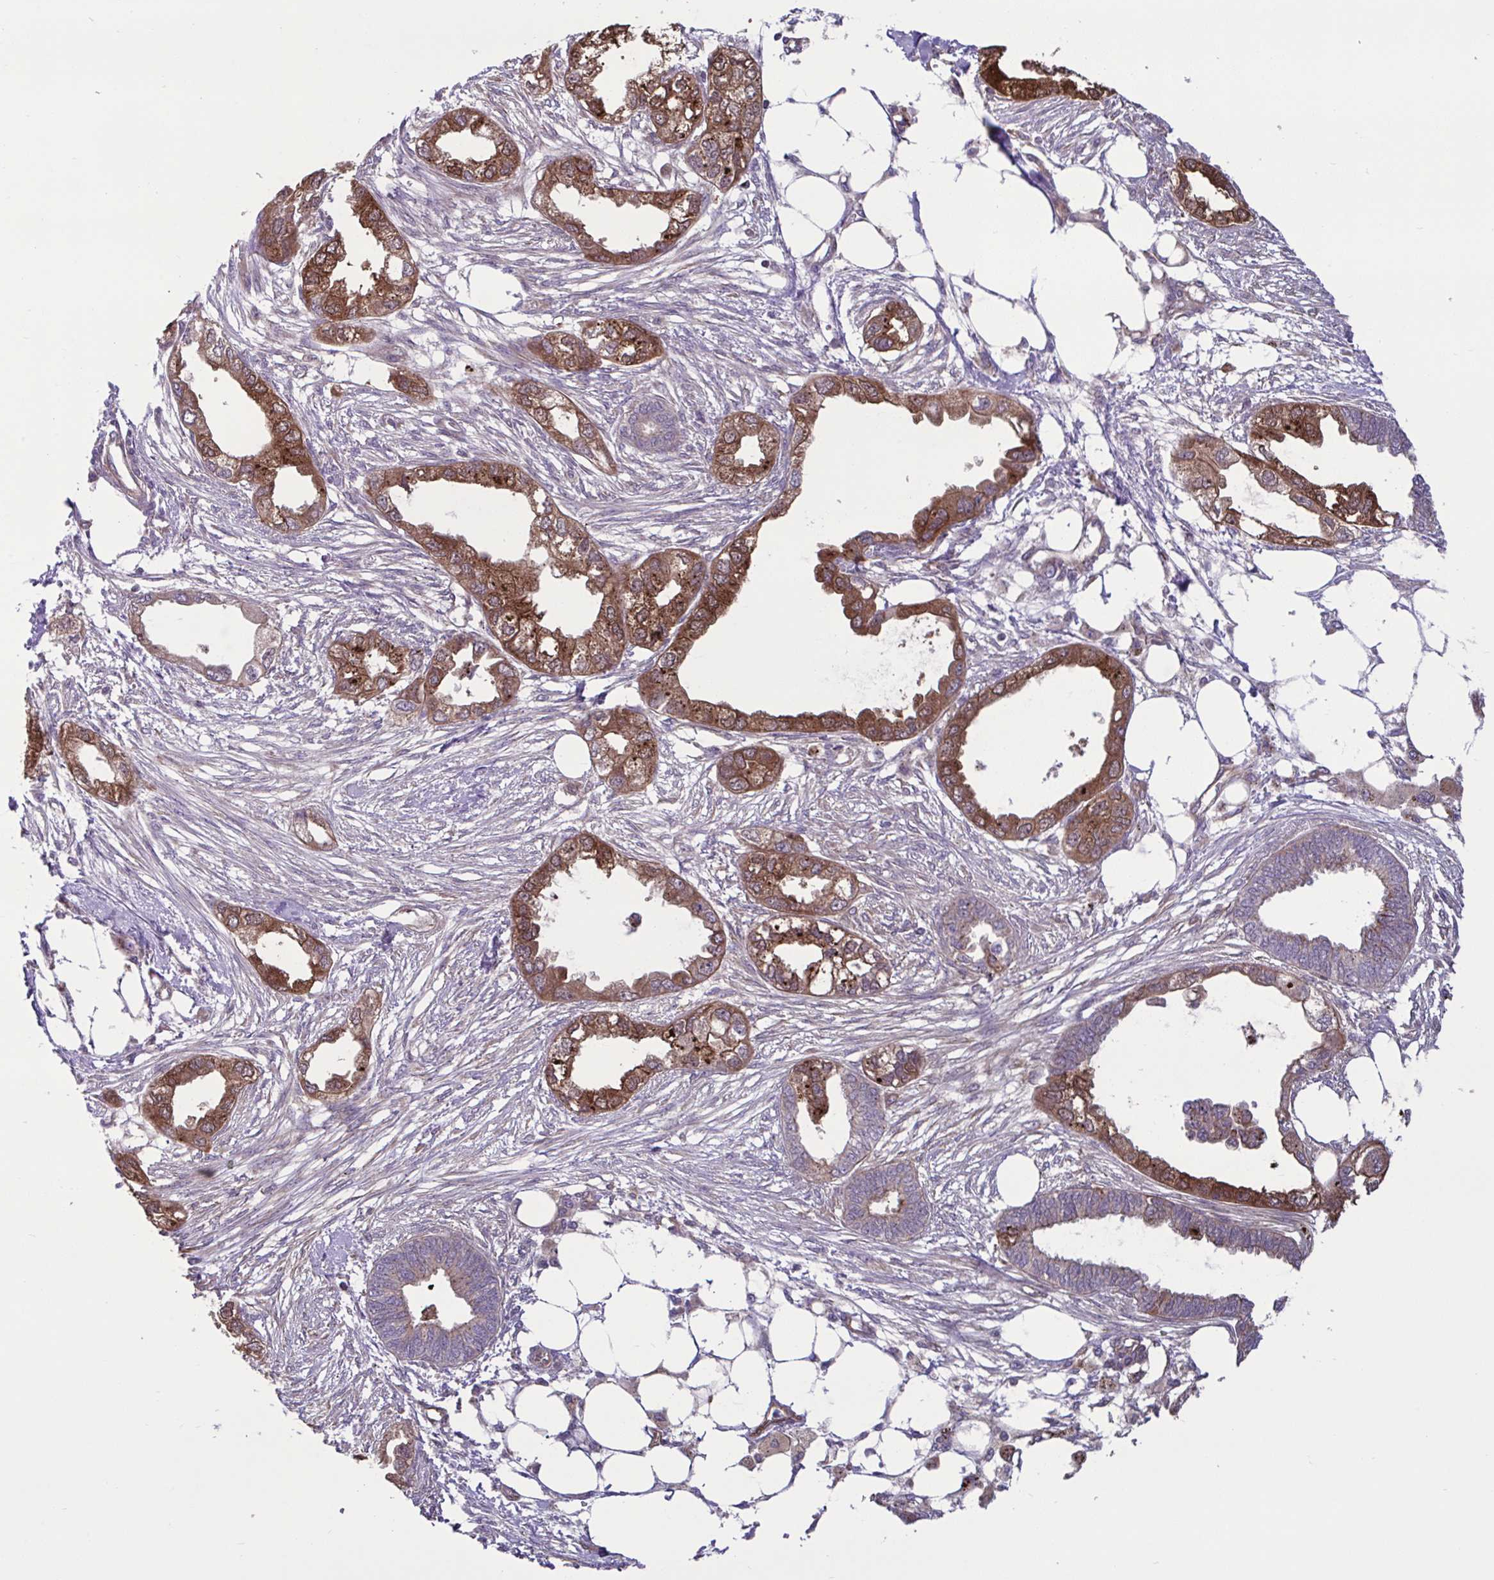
{"staining": {"intensity": "strong", "quantity": ">75%", "location": "cytoplasmic/membranous"}, "tissue": "endometrial cancer", "cell_type": "Tumor cells", "image_type": "cancer", "snomed": [{"axis": "morphology", "description": "Adenocarcinoma, NOS"}, {"axis": "morphology", "description": "Adenocarcinoma, metastatic, NOS"}, {"axis": "topography", "description": "Adipose tissue"}, {"axis": "topography", "description": "Endometrium"}], "caption": "A photomicrograph of human metastatic adenocarcinoma (endometrial) stained for a protein displays strong cytoplasmic/membranous brown staining in tumor cells.", "gene": "GLTP", "patient": {"sex": "female", "age": 67}}